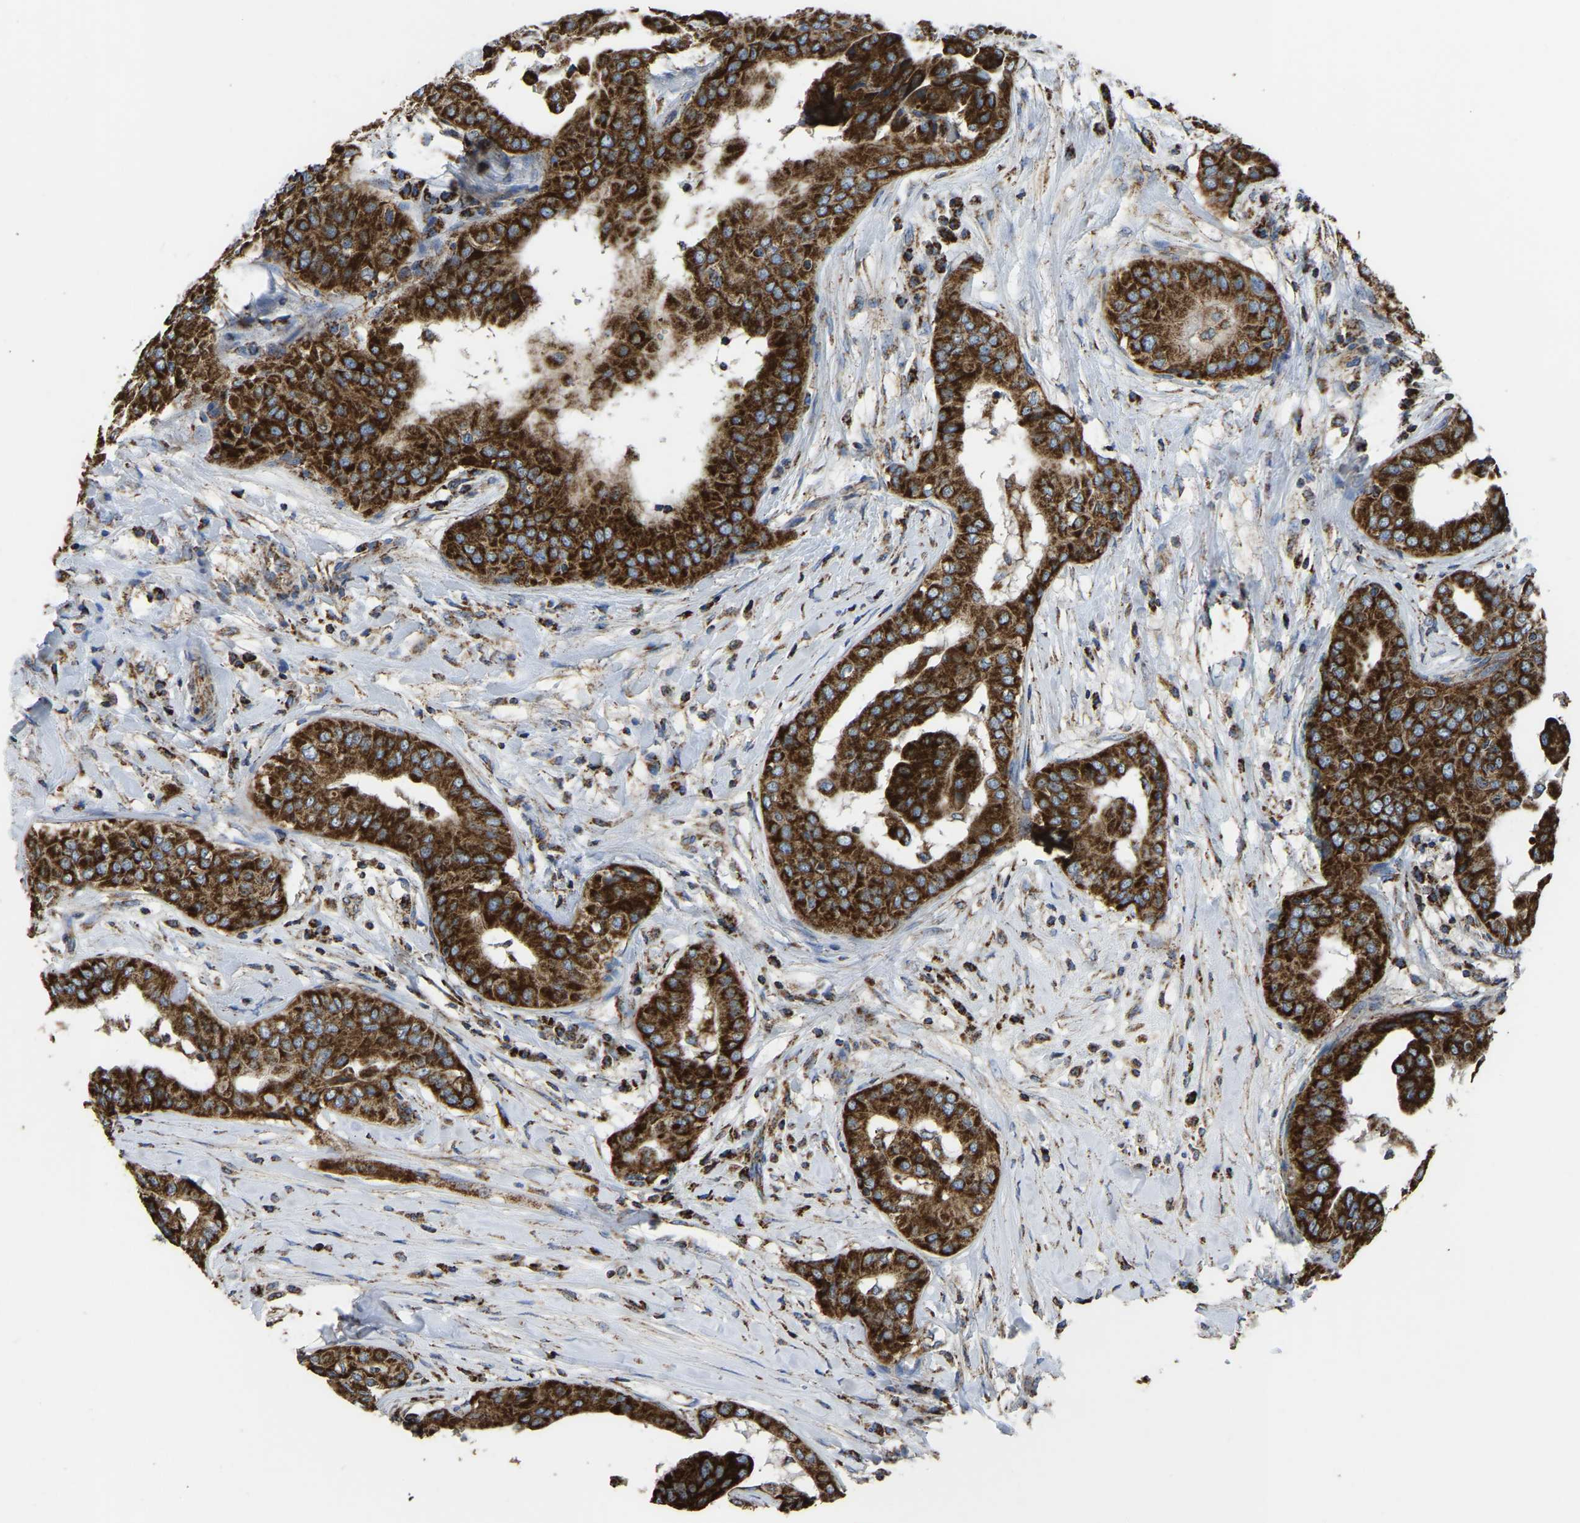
{"staining": {"intensity": "strong", "quantity": ">75%", "location": "cytoplasmic/membranous"}, "tissue": "thyroid cancer", "cell_type": "Tumor cells", "image_type": "cancer", "snomed": [{"axis": "morphology", "description": "Papillary adenocarcinoma, NOS"}, {"axis": "topography", "description": "Thyroid gland"}], "caption": "Human thyroid cancer (papillary adenocarcinoma) stained with a protein marker displays strong staining in tumor cells.", "gene": "ETFA", "patient": {"sex": "male", "age": 33}}